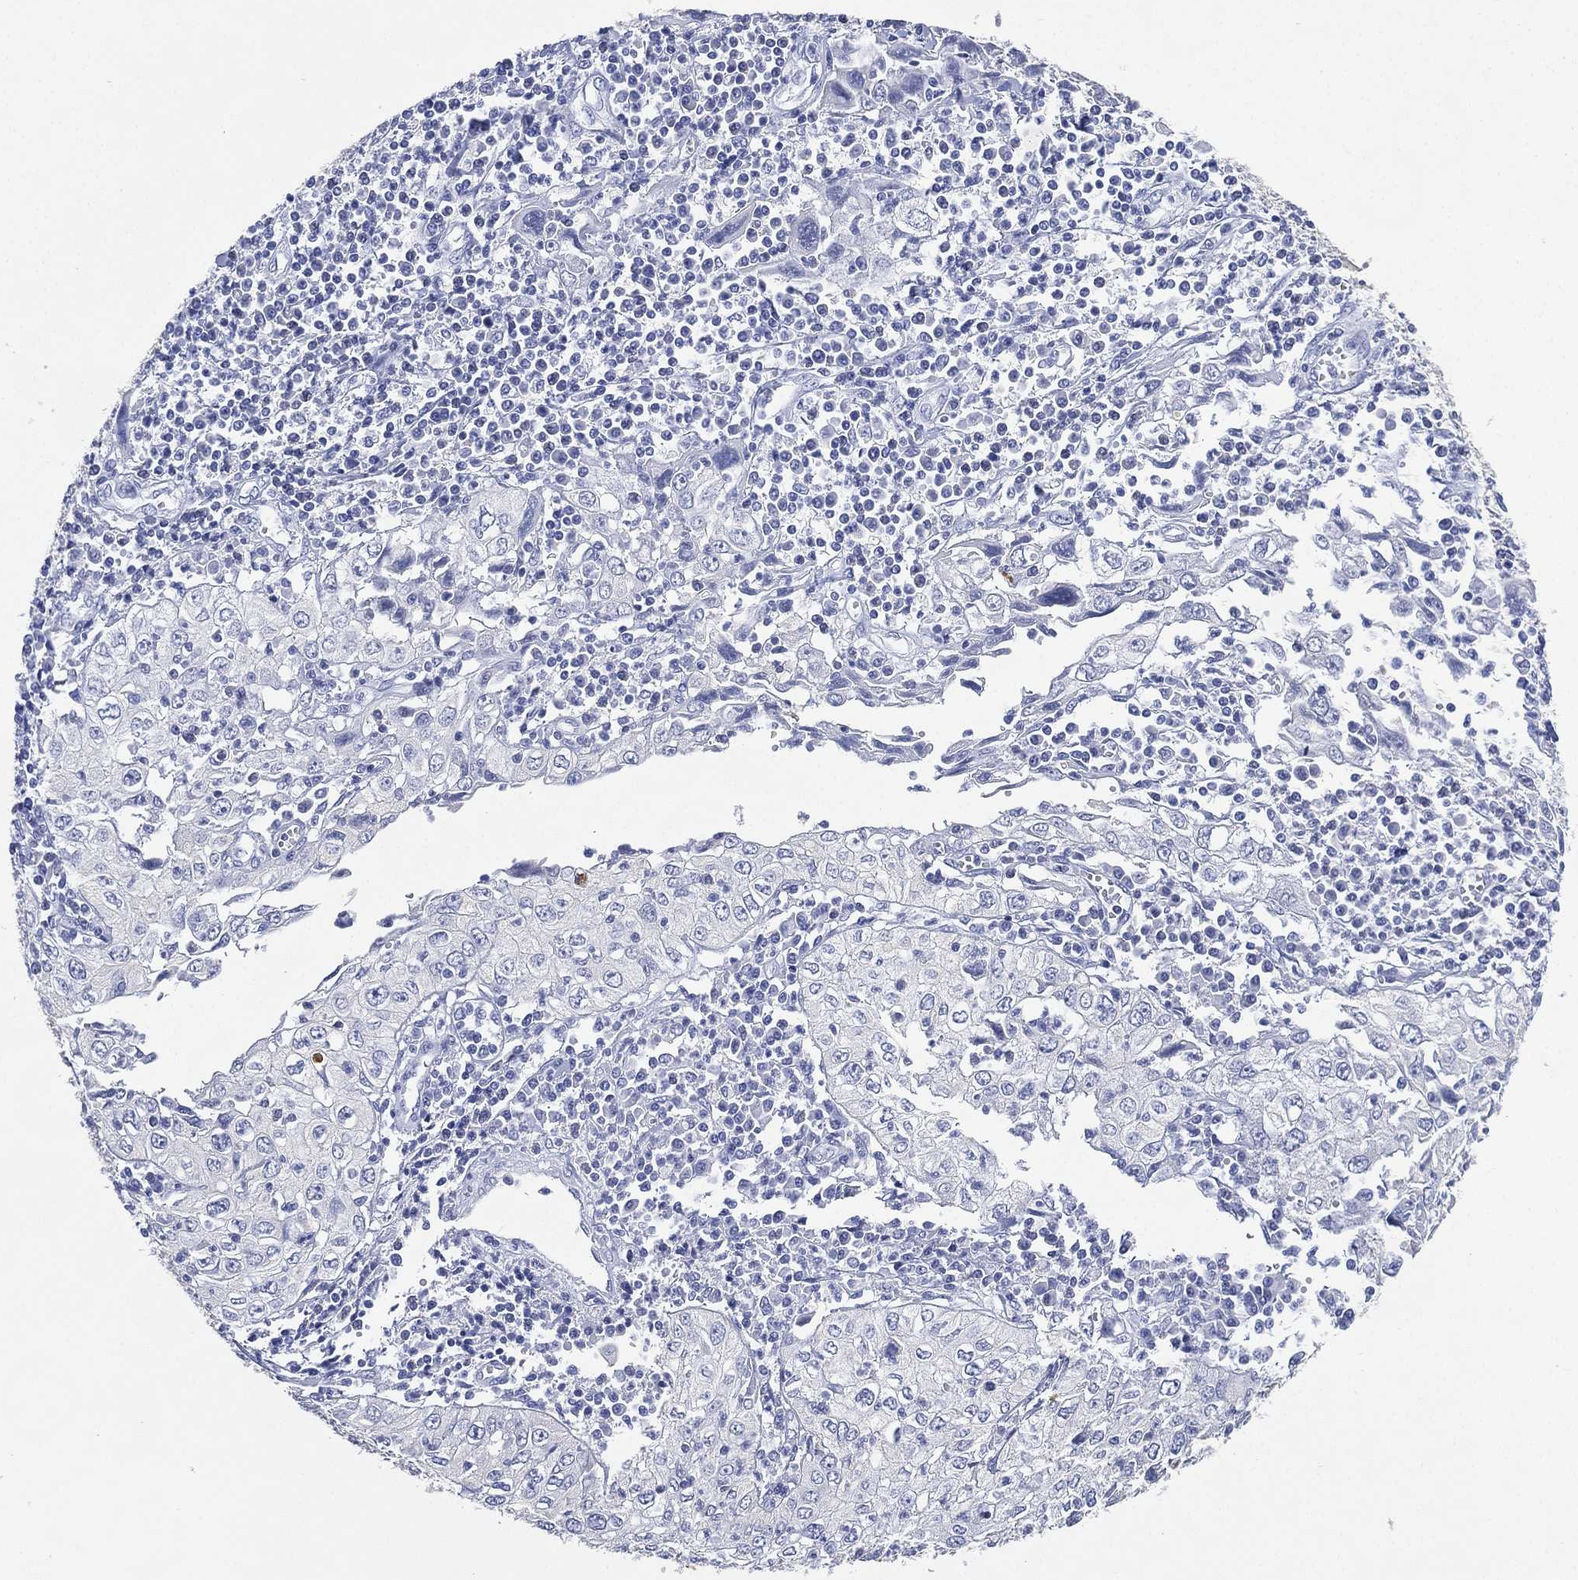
{"staining": {"intensity": "negative", "quantity": "none", "location": "none"}, "tissue": "cervical cancer", "cell_type": "Tumor cells", "image_type": "cancer", "snomed": [{"axis": "morphology", "description": "Squamous cell carcinoma, NOS"}, {"axis": "topography", "description": "Cervix"}], "caption": "Tumor cells are negative for protein expression in human cervical cancer (squamous cell carcinoma).", "gene": "FMO1", "patient": {"sex": "female", "age": 24}}